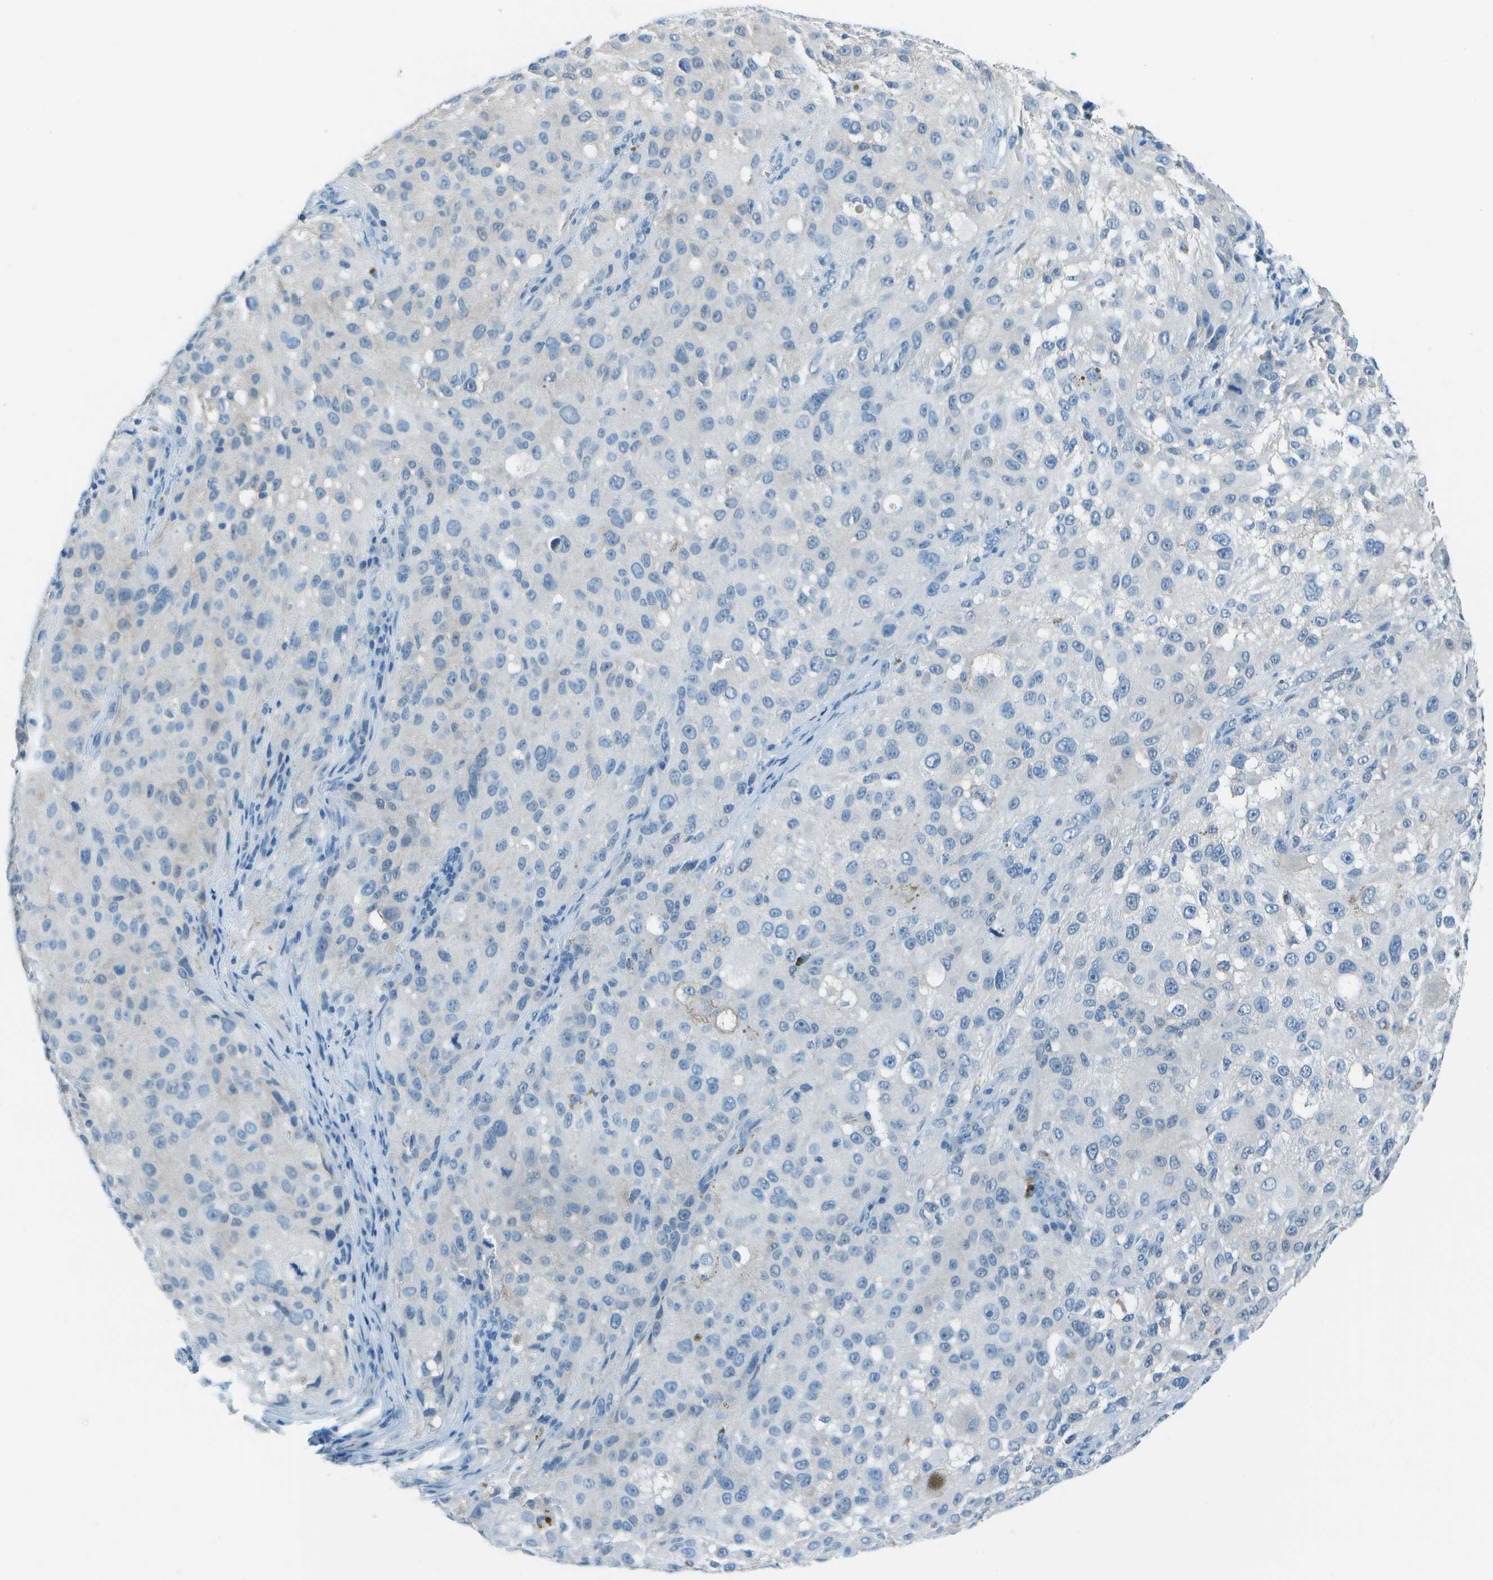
{"staining": {"intensity": "negative", "quantity": "none", "location": "none"}, "tissue": "melanoma", "cell_type": "Tumor cells", "image_type": "cancer", "snomed": [{"axis": "morphology", "description": "Necrosis, NOS"}, {"axis": "morphology", "description": "Malignant melanoma, NOS"}, {"axis": "topography", "description": "Skin"}], "caption": "Tumor cells are negative for brown protein staining in melanoma. (DAB (3,3'-diaminobenzidine) immunohistochemistry visualized using brightfield microscopy, high magnification).", "gene": "ASL", "patient": {"sex": "female", "age": 87}}